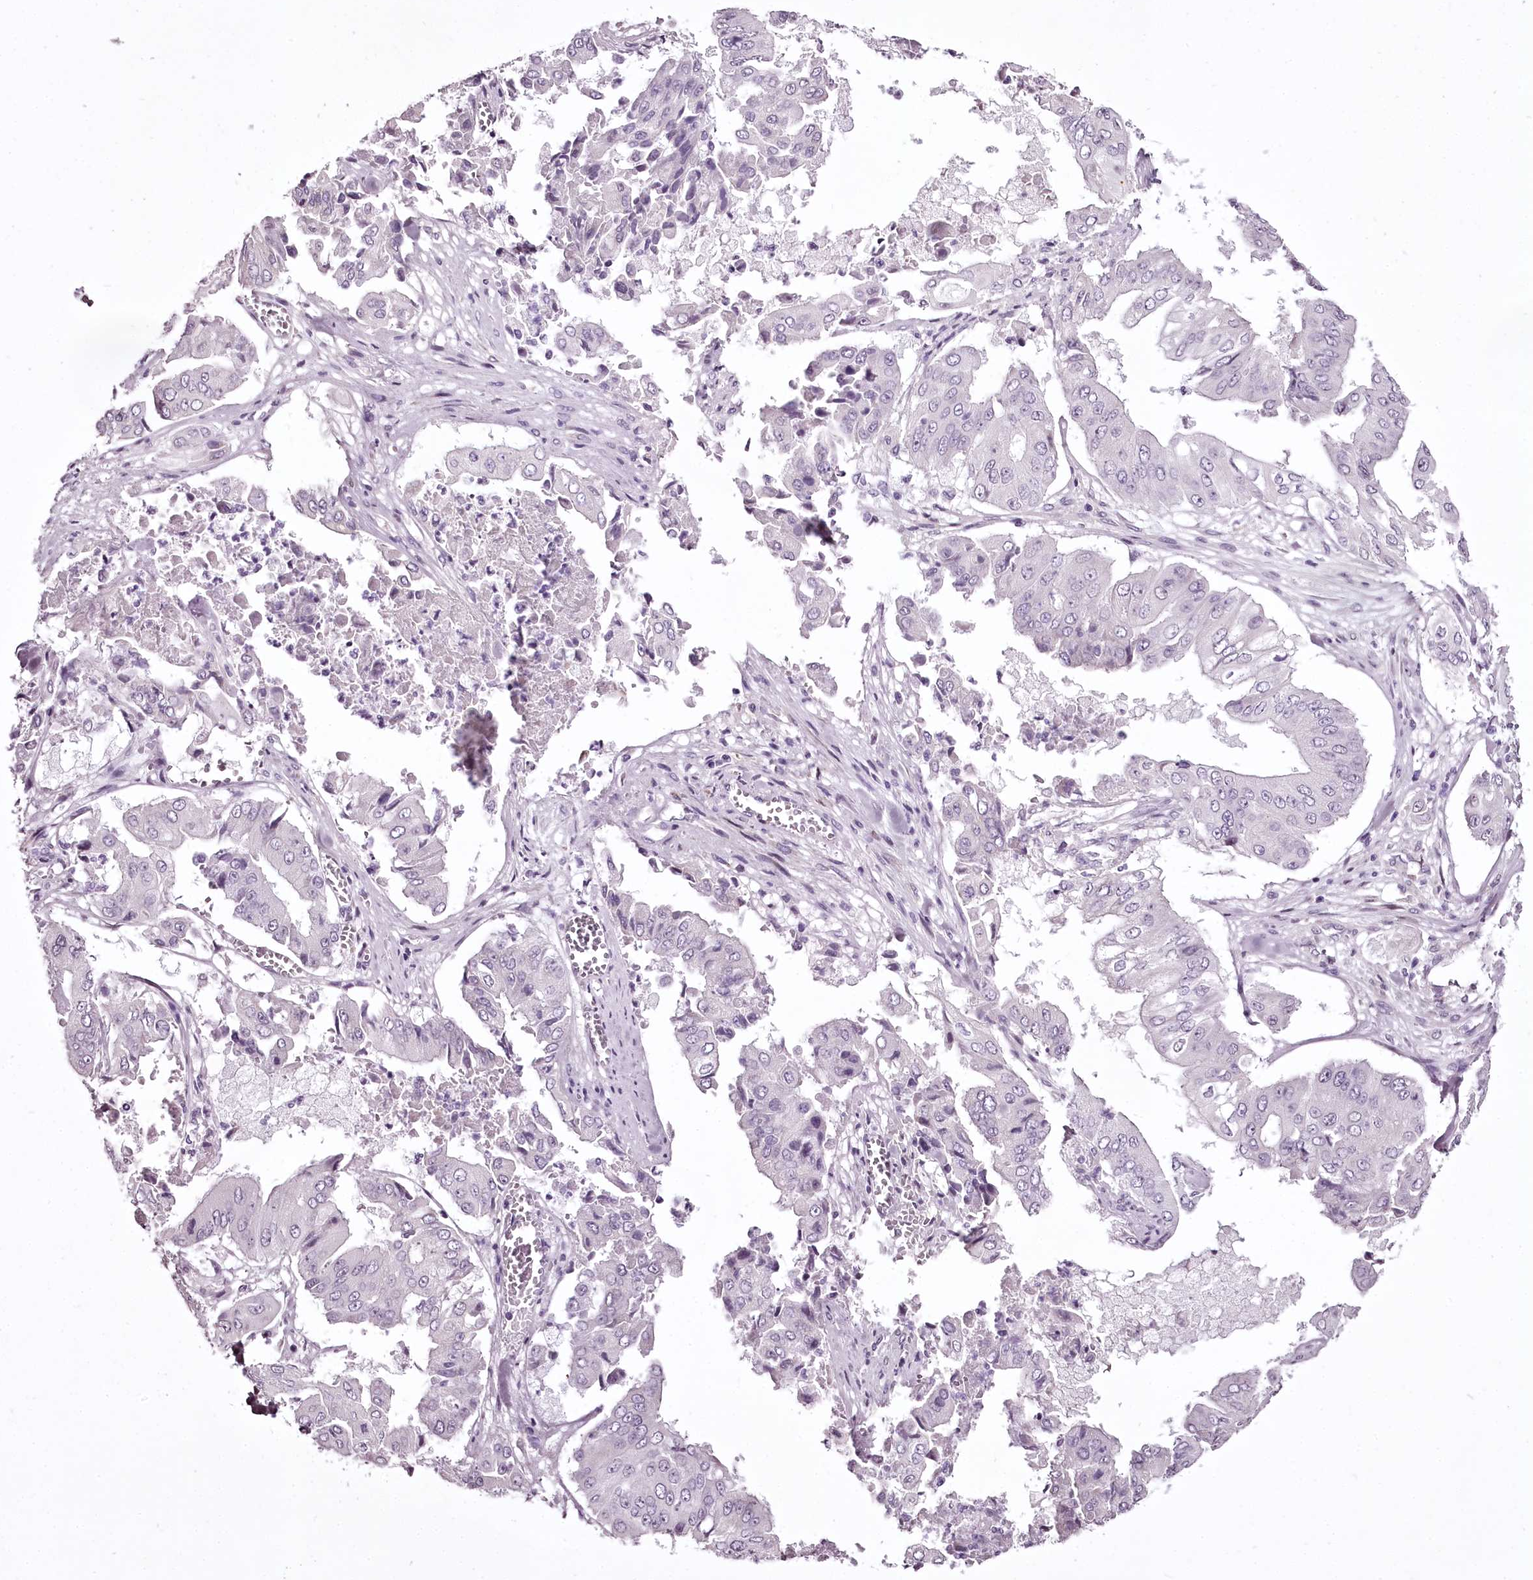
{"staining": {"intensity": "negative", "quantity": "none", "location": "none"}, "tissue": "pancreatic cancer", "cell_type": "Tumor cells", "image_type": "cancer", "snomed": [{"axis": "morphology", "description": "Adenocarcinoma, NOS"}, {"axis": "topography", "description": "Pancreas"}], "caption": "DAB immunohistochemical staining of adenocarcinoma (pancreatic) shows no significant staining in tumor cells.", "gene": "C1orf56", "patient": {"sex": "female", "age": 77}}